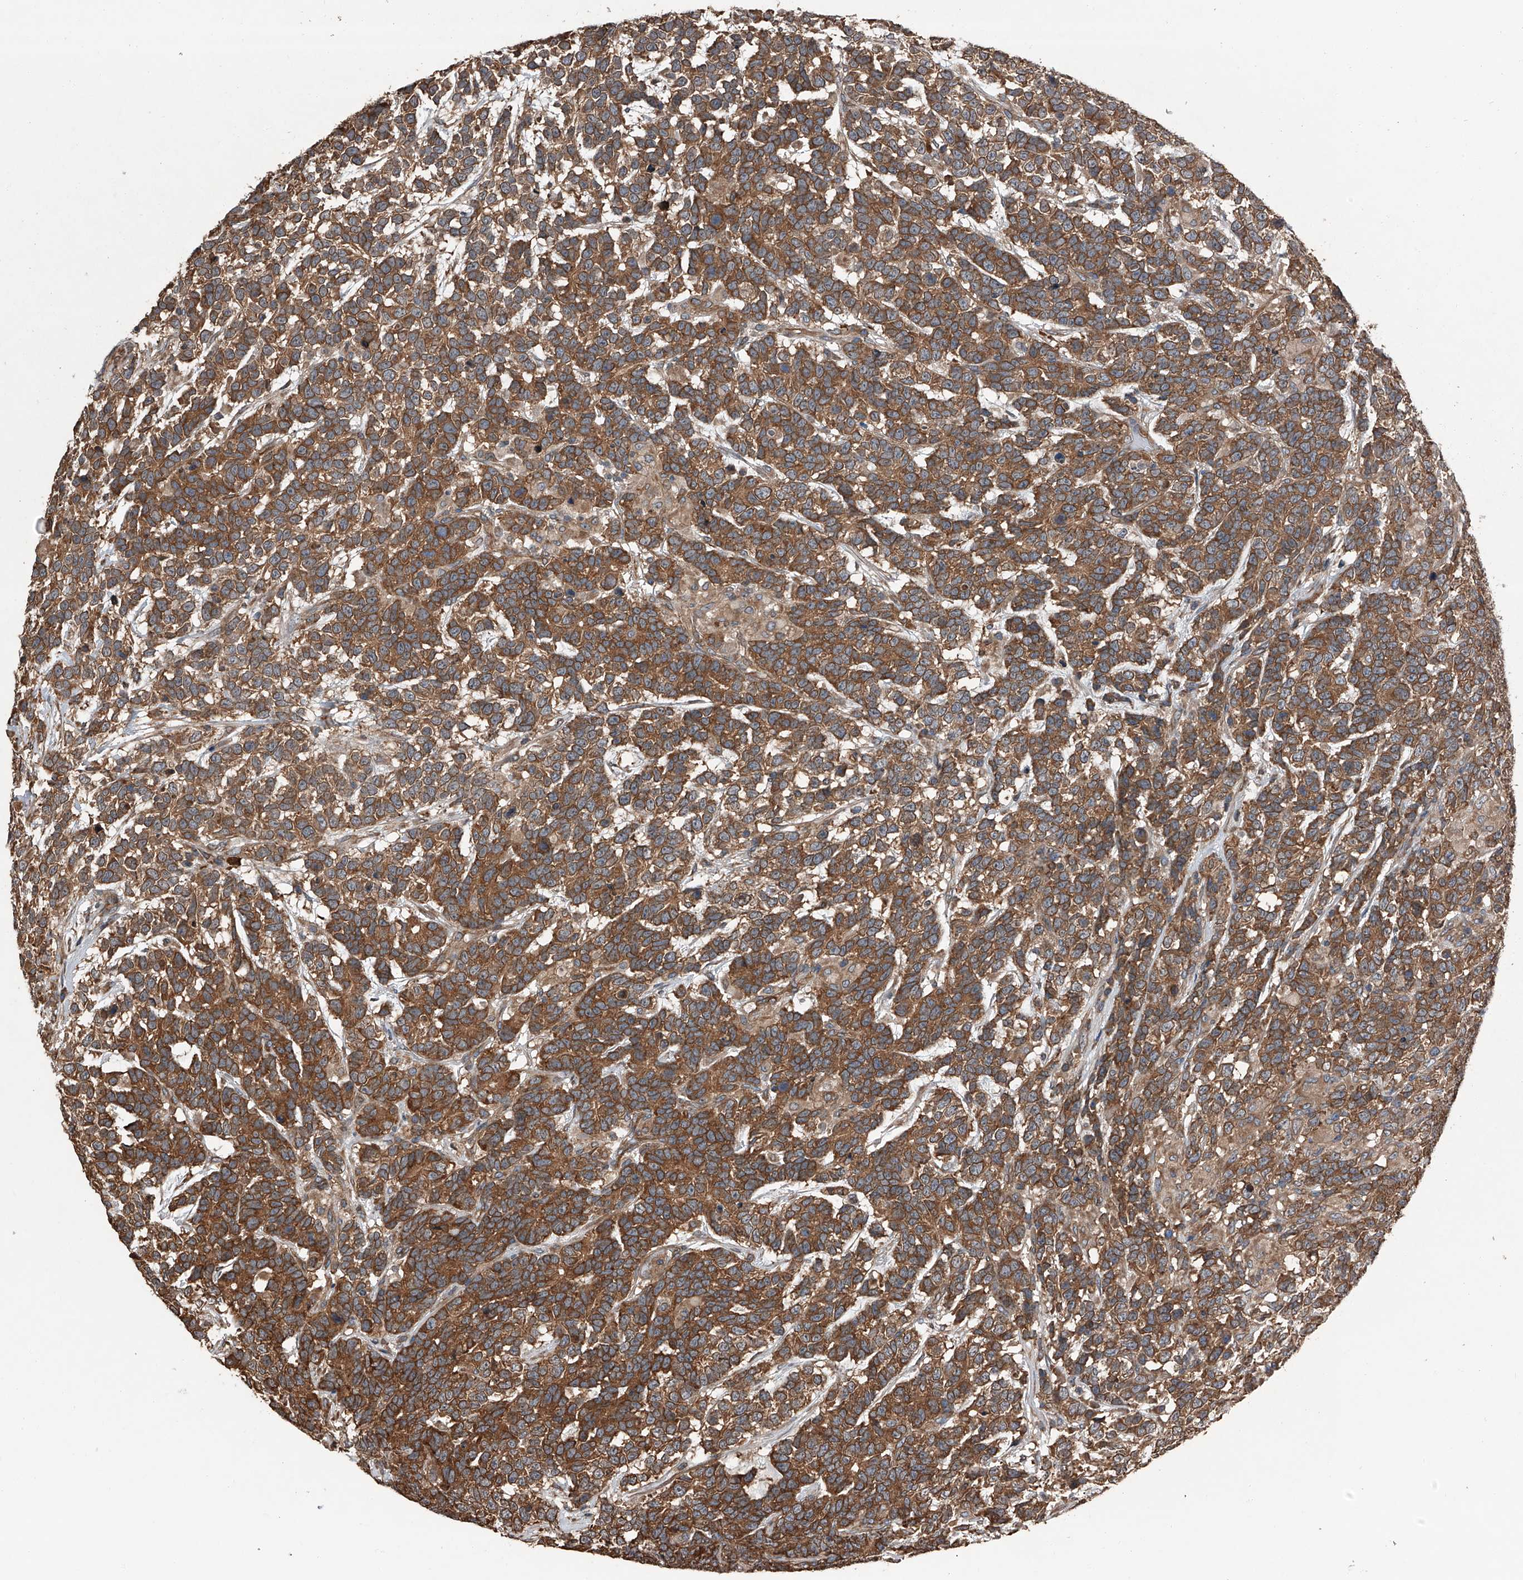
{"staining": {"intensity": "strong", "quantity": ">75%", "location": "cytoplasmic/membranous"}, "tissue": "testis cancer", "cell_type": "Tumor cells", "image_type": "cancer", "snomed": [{"axis": "morphology", "description": "Carcinoma, Embryonal, NOS"}, {"axis": "topography", "description": "Testis"}], "caption": "Approximately >75% of tumor cells in human testis embryonal carcinoma reveal strong cytoplasmic/membranous protein staining as visualized by brown immunohistochemical staining.", "gene": "KCNJ2", "patient": {"sex": "male", "age": 26}}